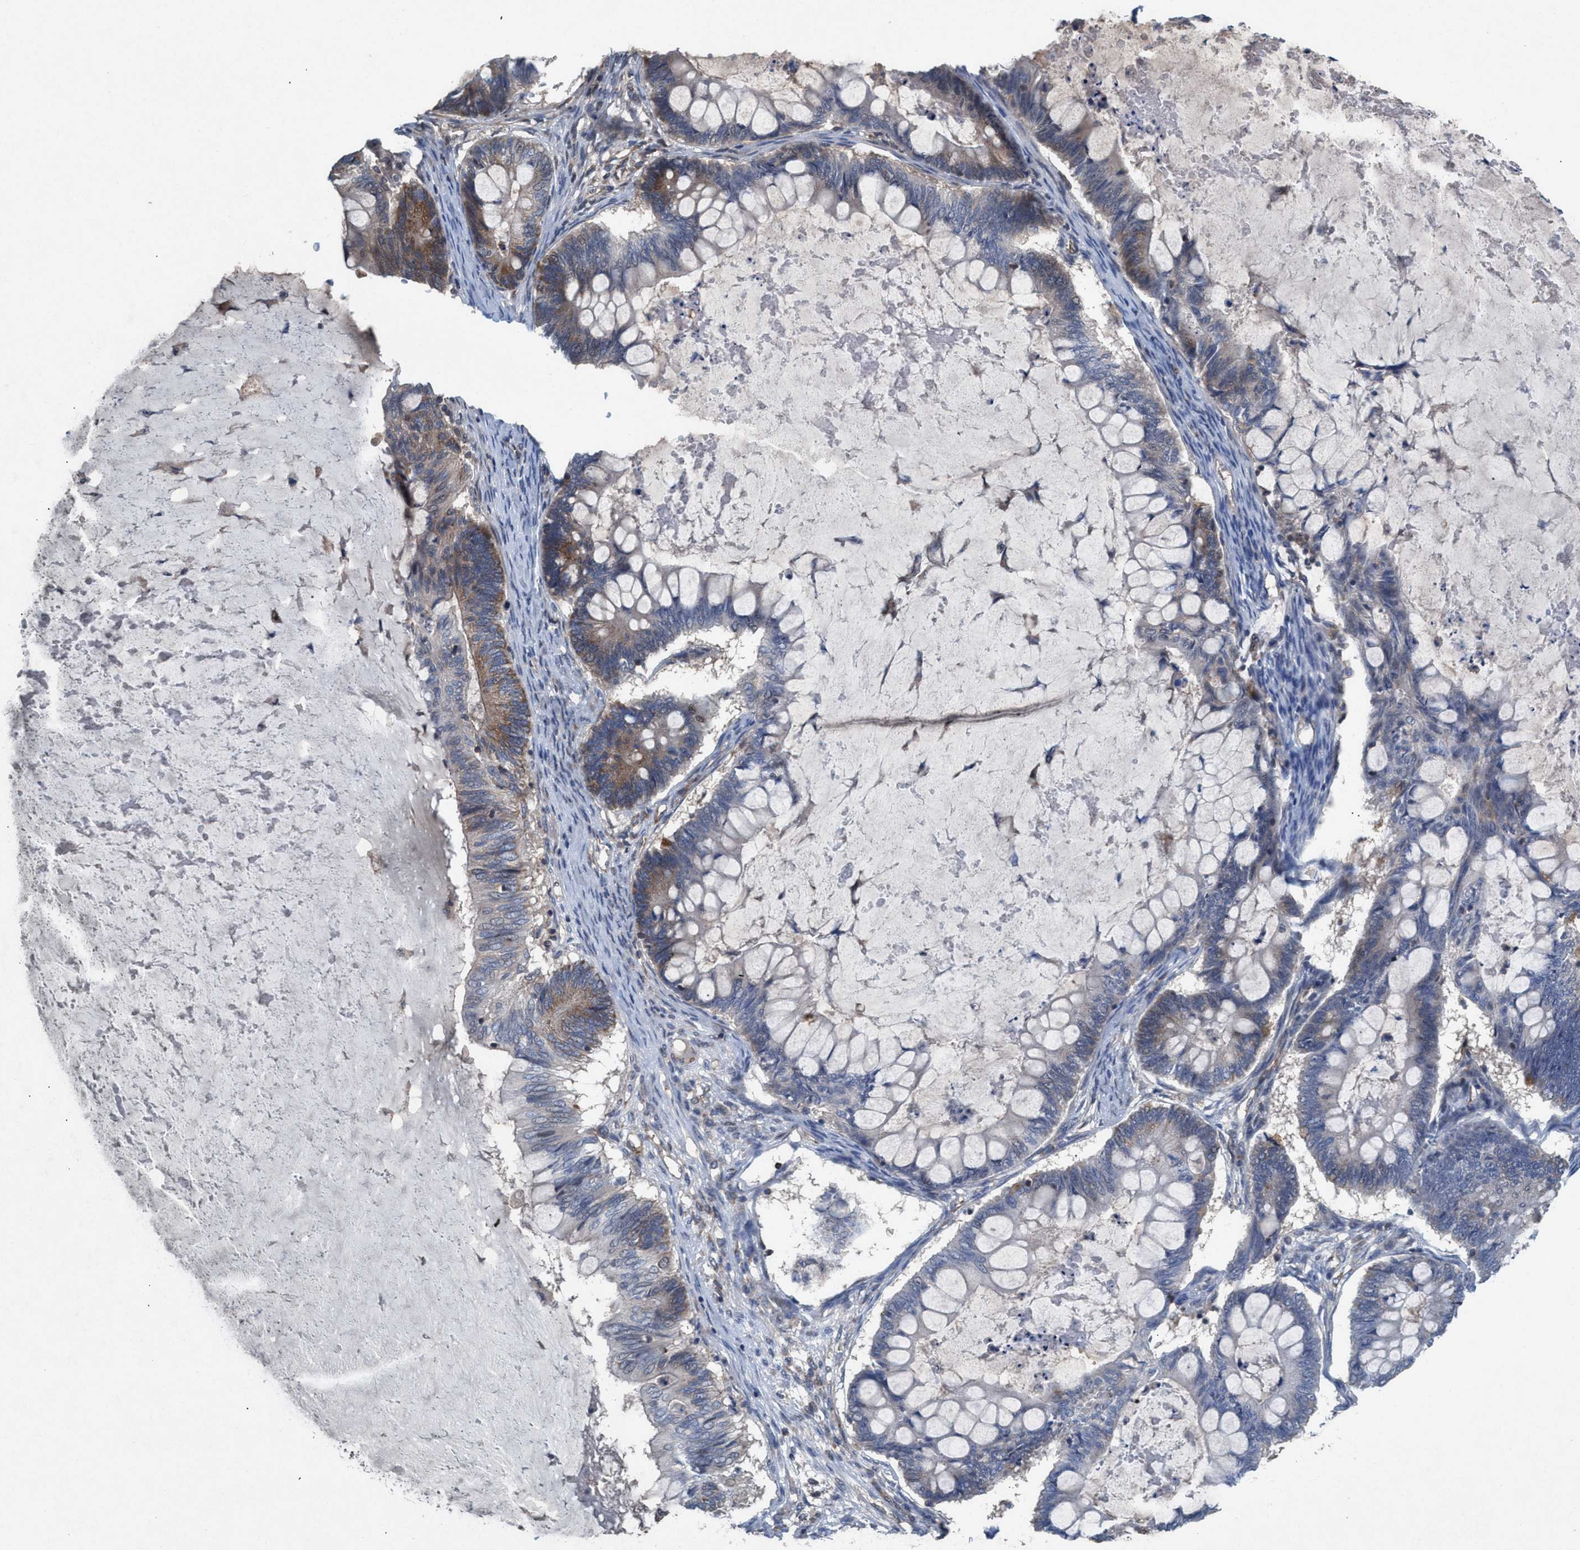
{"staining": {"intensity": "moderate", "quantity": "25%-75%", "location": "cytoplasmic/membranous"}, "tissue": "ovarian cancer", "cell_type": "Tumor cells", "image_type": "cancer", "snomed": [{"axis": "morphology", "description": "Cystadenocarcinoma, mucinous, NOS"}, {"axis": "topography", "description": "Ovary"}], "caption": "A micrograph showing moderate cytoplasmic/membranous staining in approximately 25%-75% of tumor cells in ovarian cancer, as visualized by brown immunohistochemical staining.", "gene": "MRM1", "patient": {"sex": "female", "age": 61}}